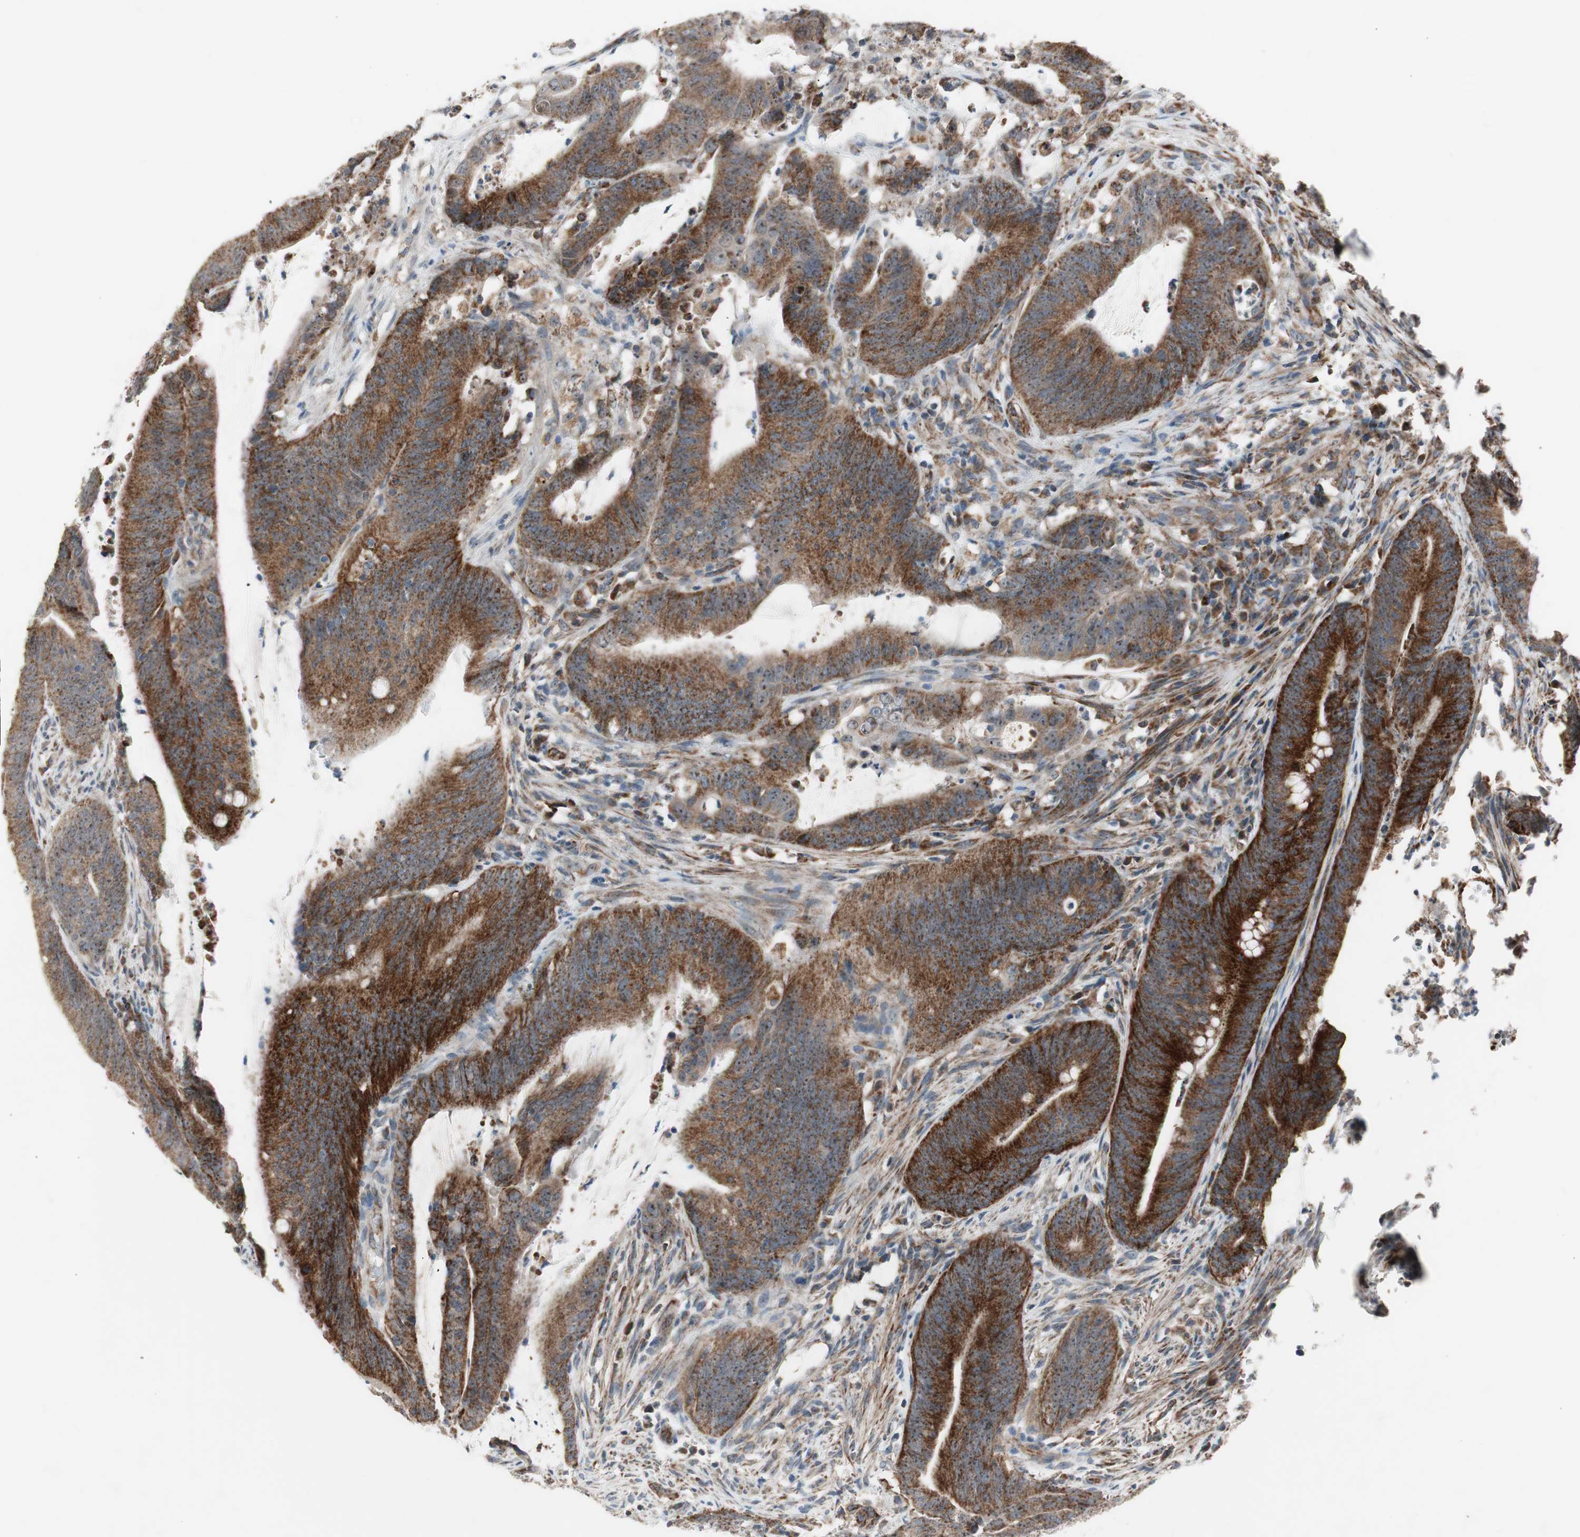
{"staining": {"intensity": "strong", "quantity": ">75%", "location": "cytoplasmic/membranous"}, "tissue": "colorectal cancer", "cell_type": "Tumor cells", "image_type": "cancer", "snomed": [{"axis": "morphology", "description": "Adenocarcinoma, NOS"}, {"axis": "topography", "description": "Rectum"}], "caption": "Immunohistochemistry histopathology image of human colorectal cancer stained for a protein (brown), which shows high levels of strong cytoplasmic/membranous staining in approximately >75% of tumor cells.", "gene": "CPT1A", "patient": {"sex": "female", "age": 66}}